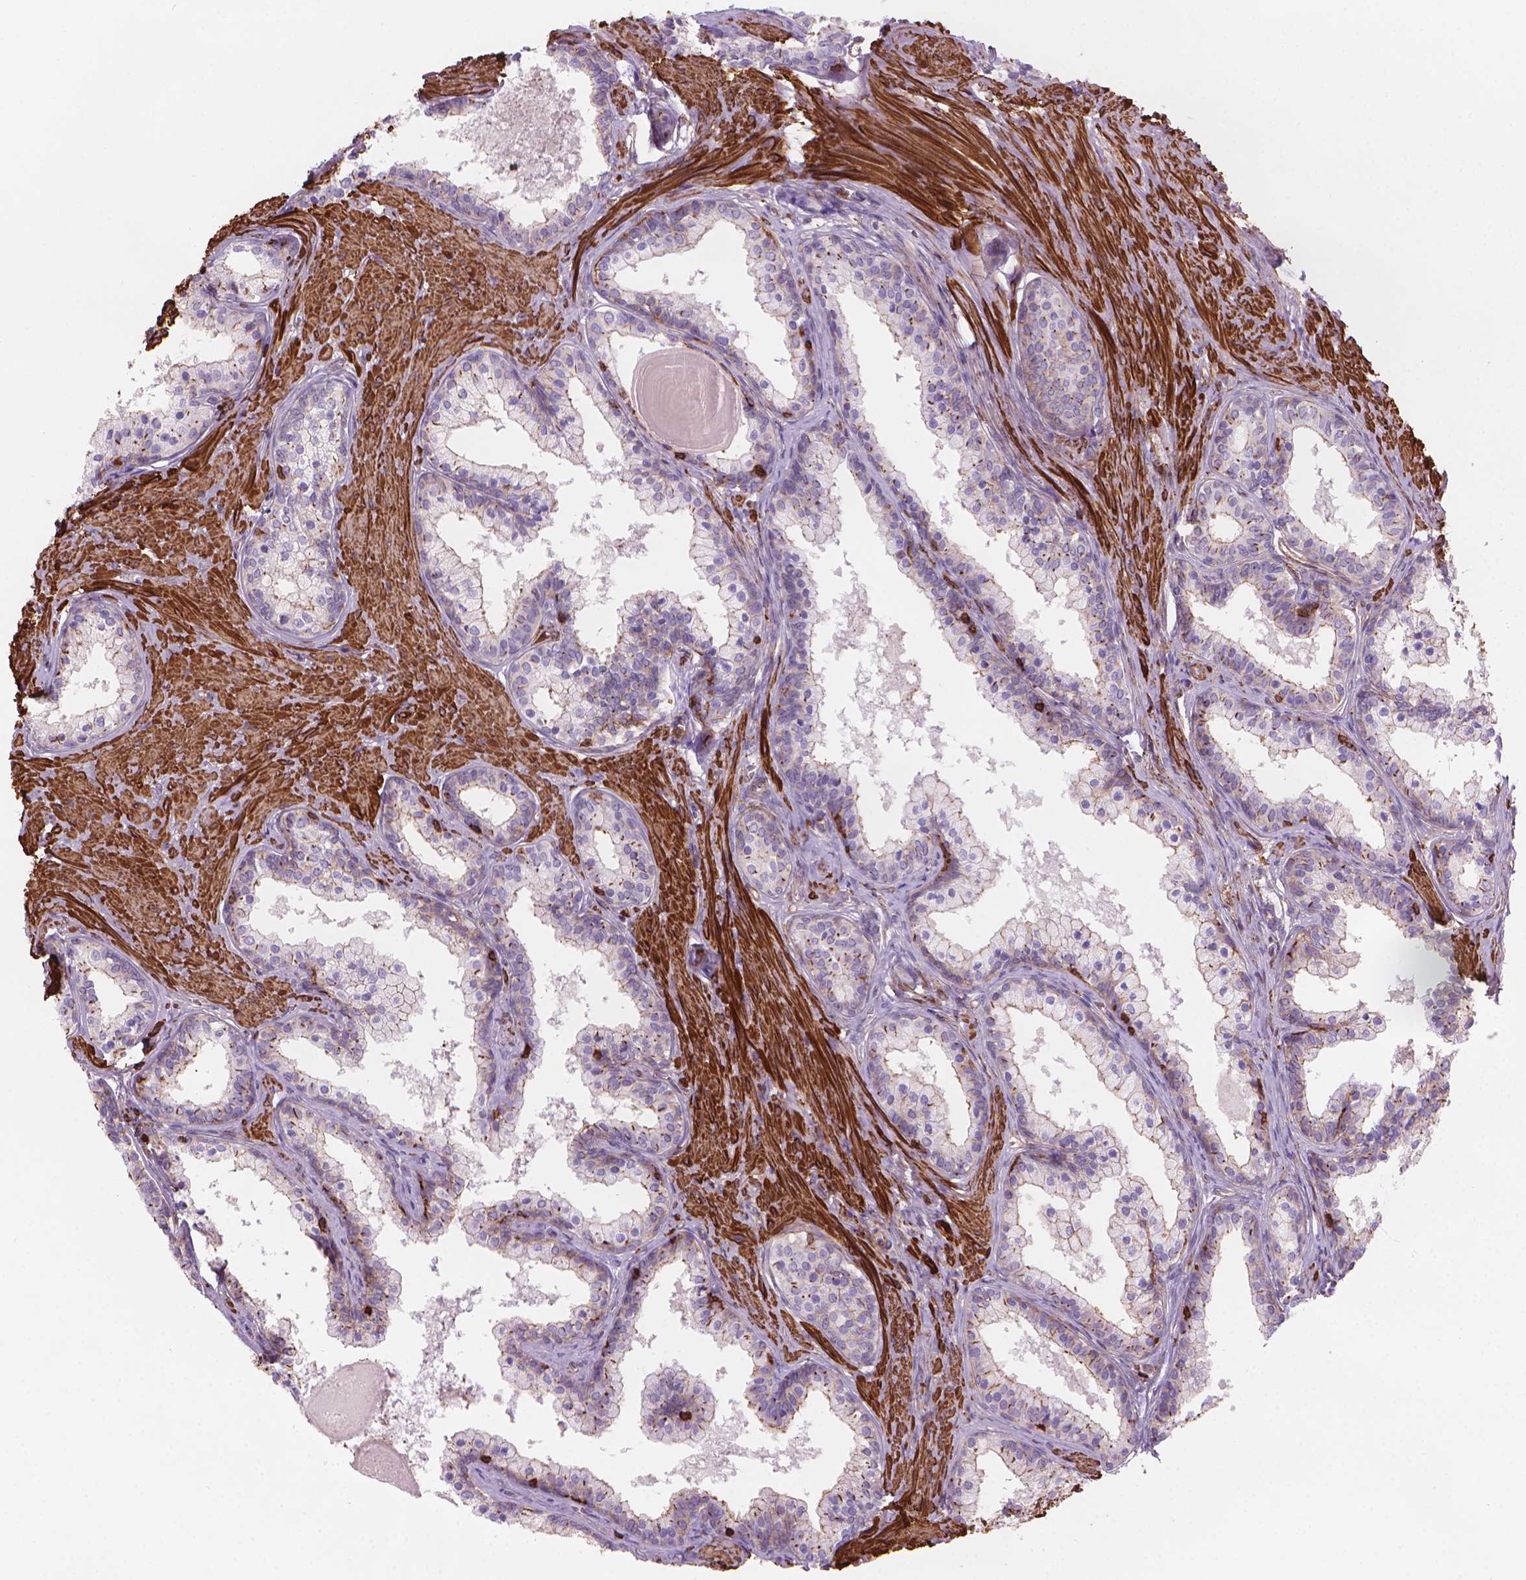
{"staining": {"intensity": "weak", "quantity": "25%-75%", "location": "cytoplasmic/membranous"}, "tissue": "prostate", "cell_type": "Glandular cells", "image_type": "normal", "snomed": [{"axis": "morphology", "description": "Normal tissue, NOS"}, {"axis": "topography", "description": "Prostate"}], "caption": "Brown immunohistochemical staining in benign prostate exhibits weak cytoplasmic/membranous staining in approximately 25%-75% of glandular cells. (DAB IHC, brown staining for protein, blue staining for nuclei).", "gene": "PATJ", "patient": {"sex": "male", "age": 61}}